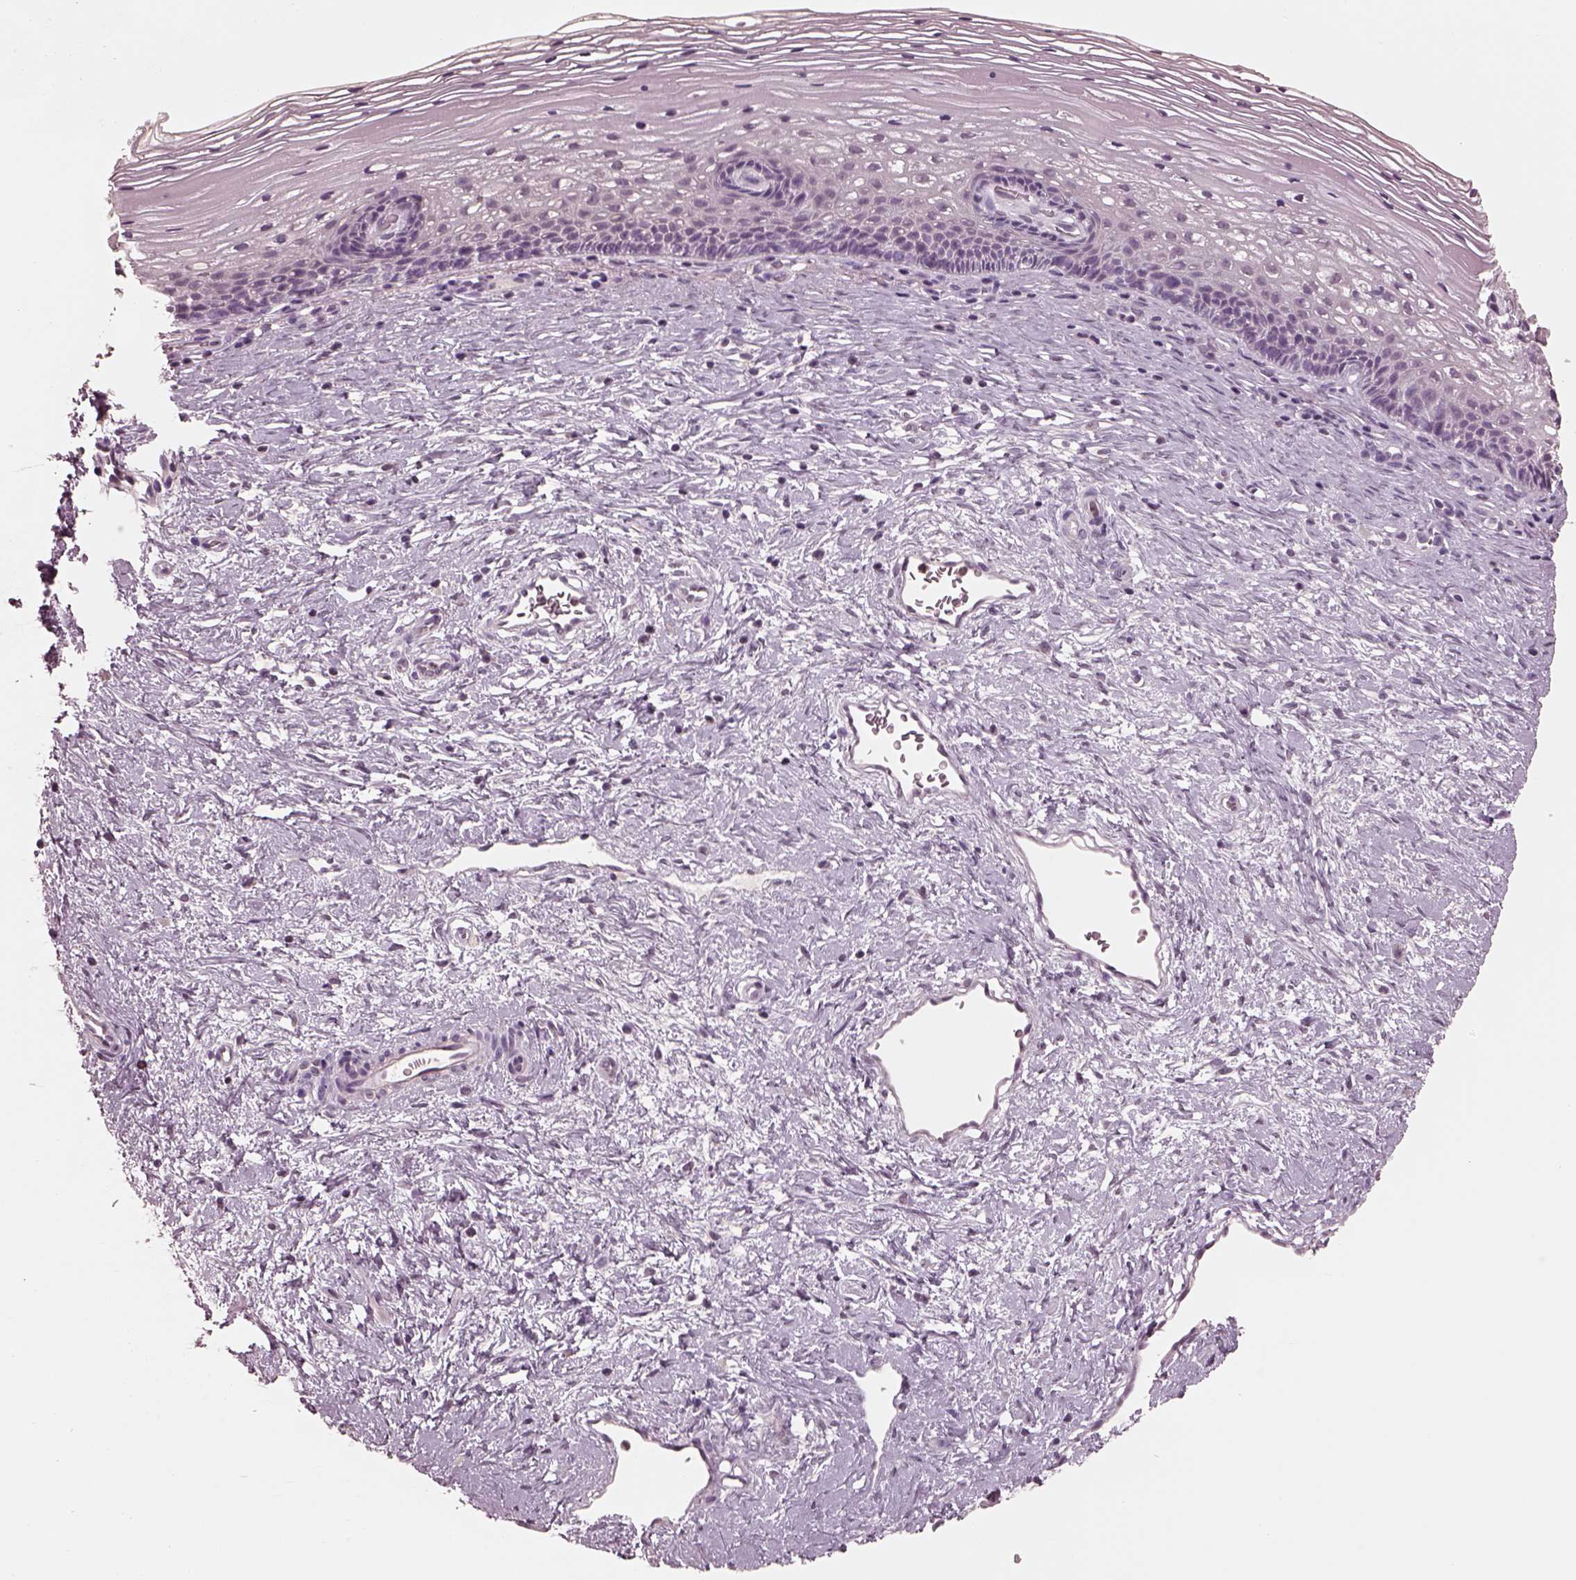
{"staining": {"intensity": "negative", "quantity": "none", "location": "none"}, "tissue": "cervix", "cell_type": "Glandular cells", "image_type": "normal", "snomed": [{"axis": "morphology", "description": "Normal tissue, NOS"}, {"axis": "topography", "description": "Cervix"}], "caption": "Histopathology image shows no significant protein staining in glandular cells of normal cervix. Brightfield microscopy of immunohistochemistry (IHC) stained with DAB (brown) and hematoxylin (blue), captured at high magnification.", "gene": "TSKS", "patient": {"sex": "female", "age": 34}}